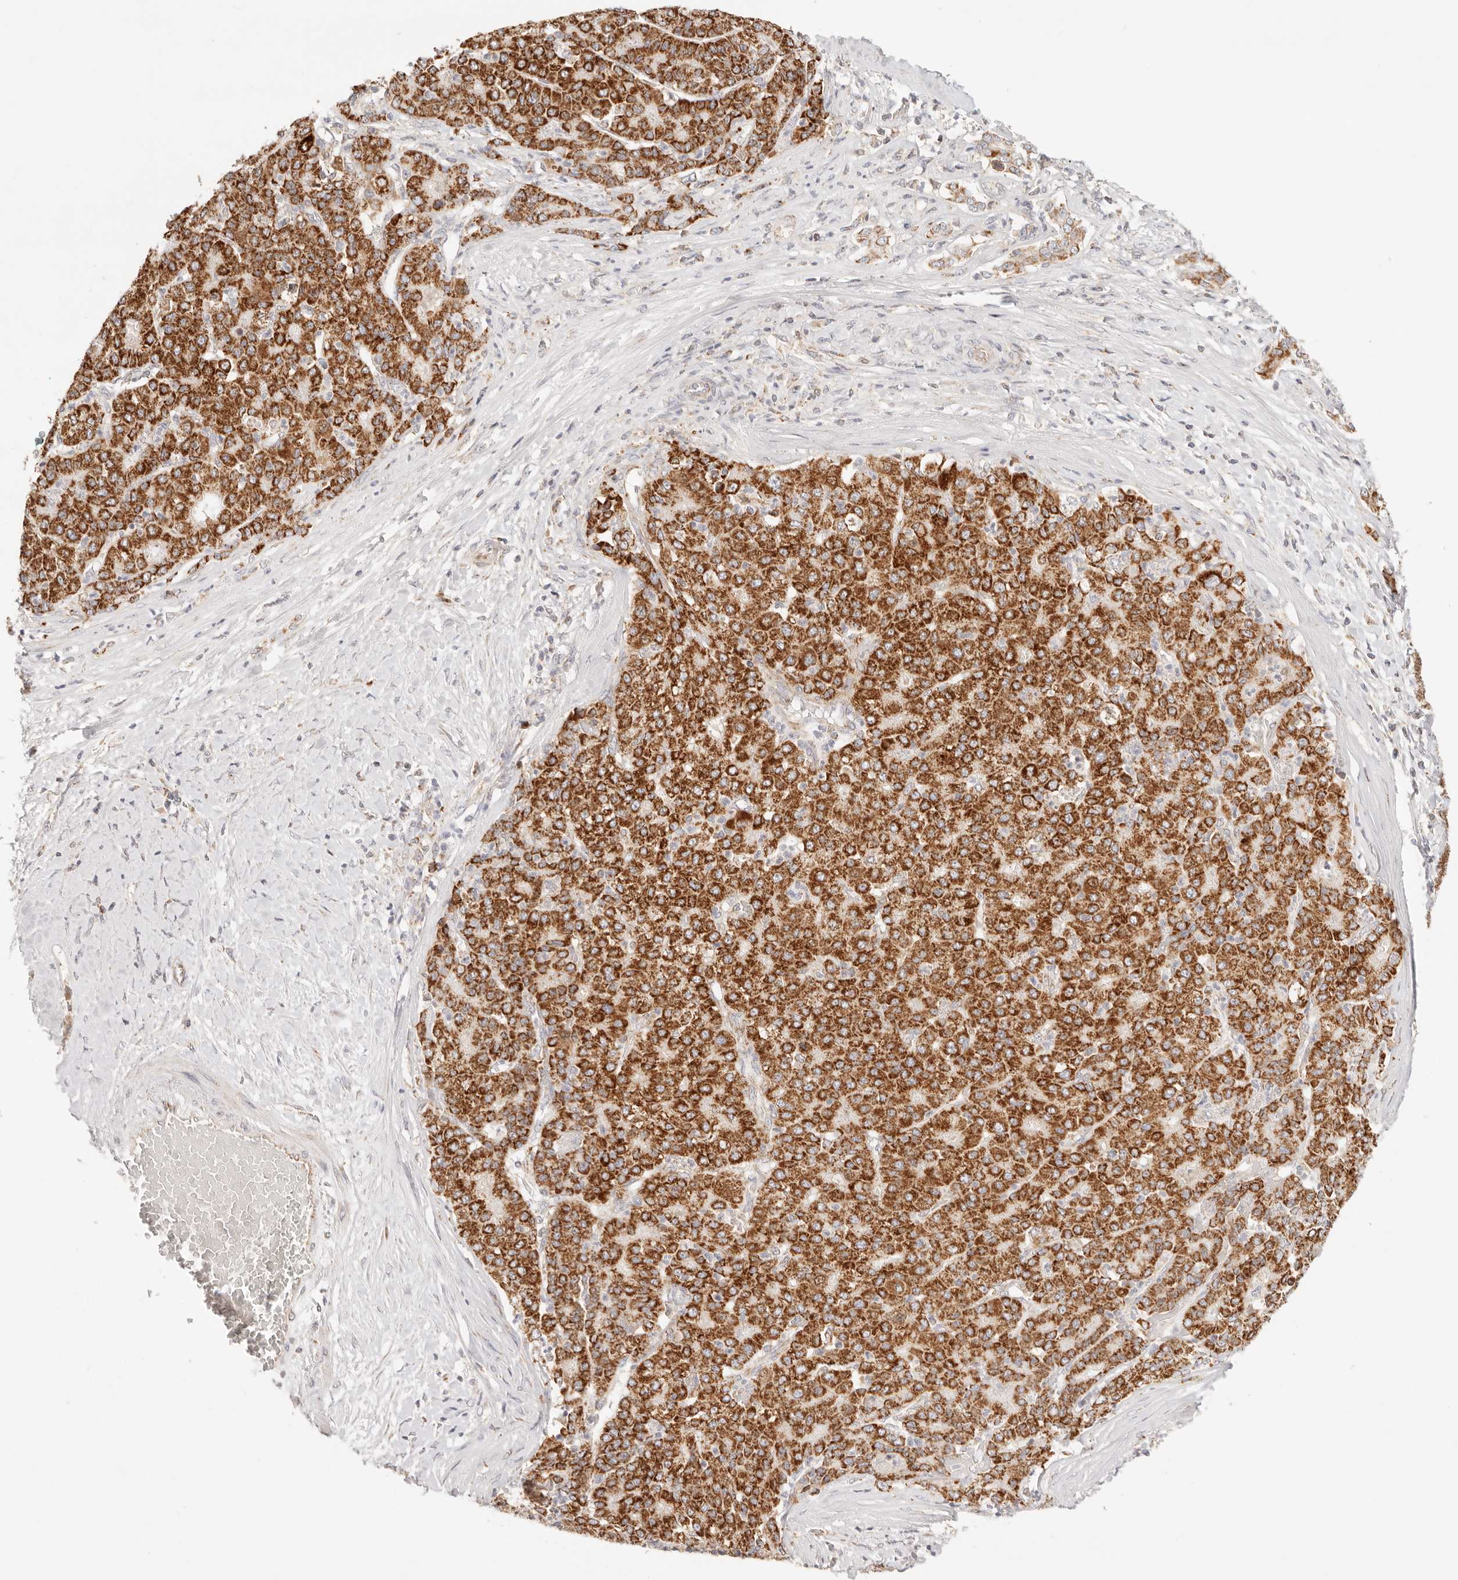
{"staining": {"intensity": "strong", "quantity": ">75%", "location": "cytoplasmic/membranous"}, "tissue": "liver cancer", "cell_type": "Tumor cells", "image_type": "cancer", "snomed": [{"axis": "morphology", "description": "Carcinoma, Hepatocellular, NOS"}, {"axis": "topography", "description": "Liver"}], "caption": "DAB (3,3'-diaminobenzidine) immunohistochemical staining of liver cancer (hepatocellular carcinoma) shows strong cytoplasmic/membranous protein staining in about >75% of tumor cells.", "gene": "COA6", "patient": {"sex": "male", "age": 65}}